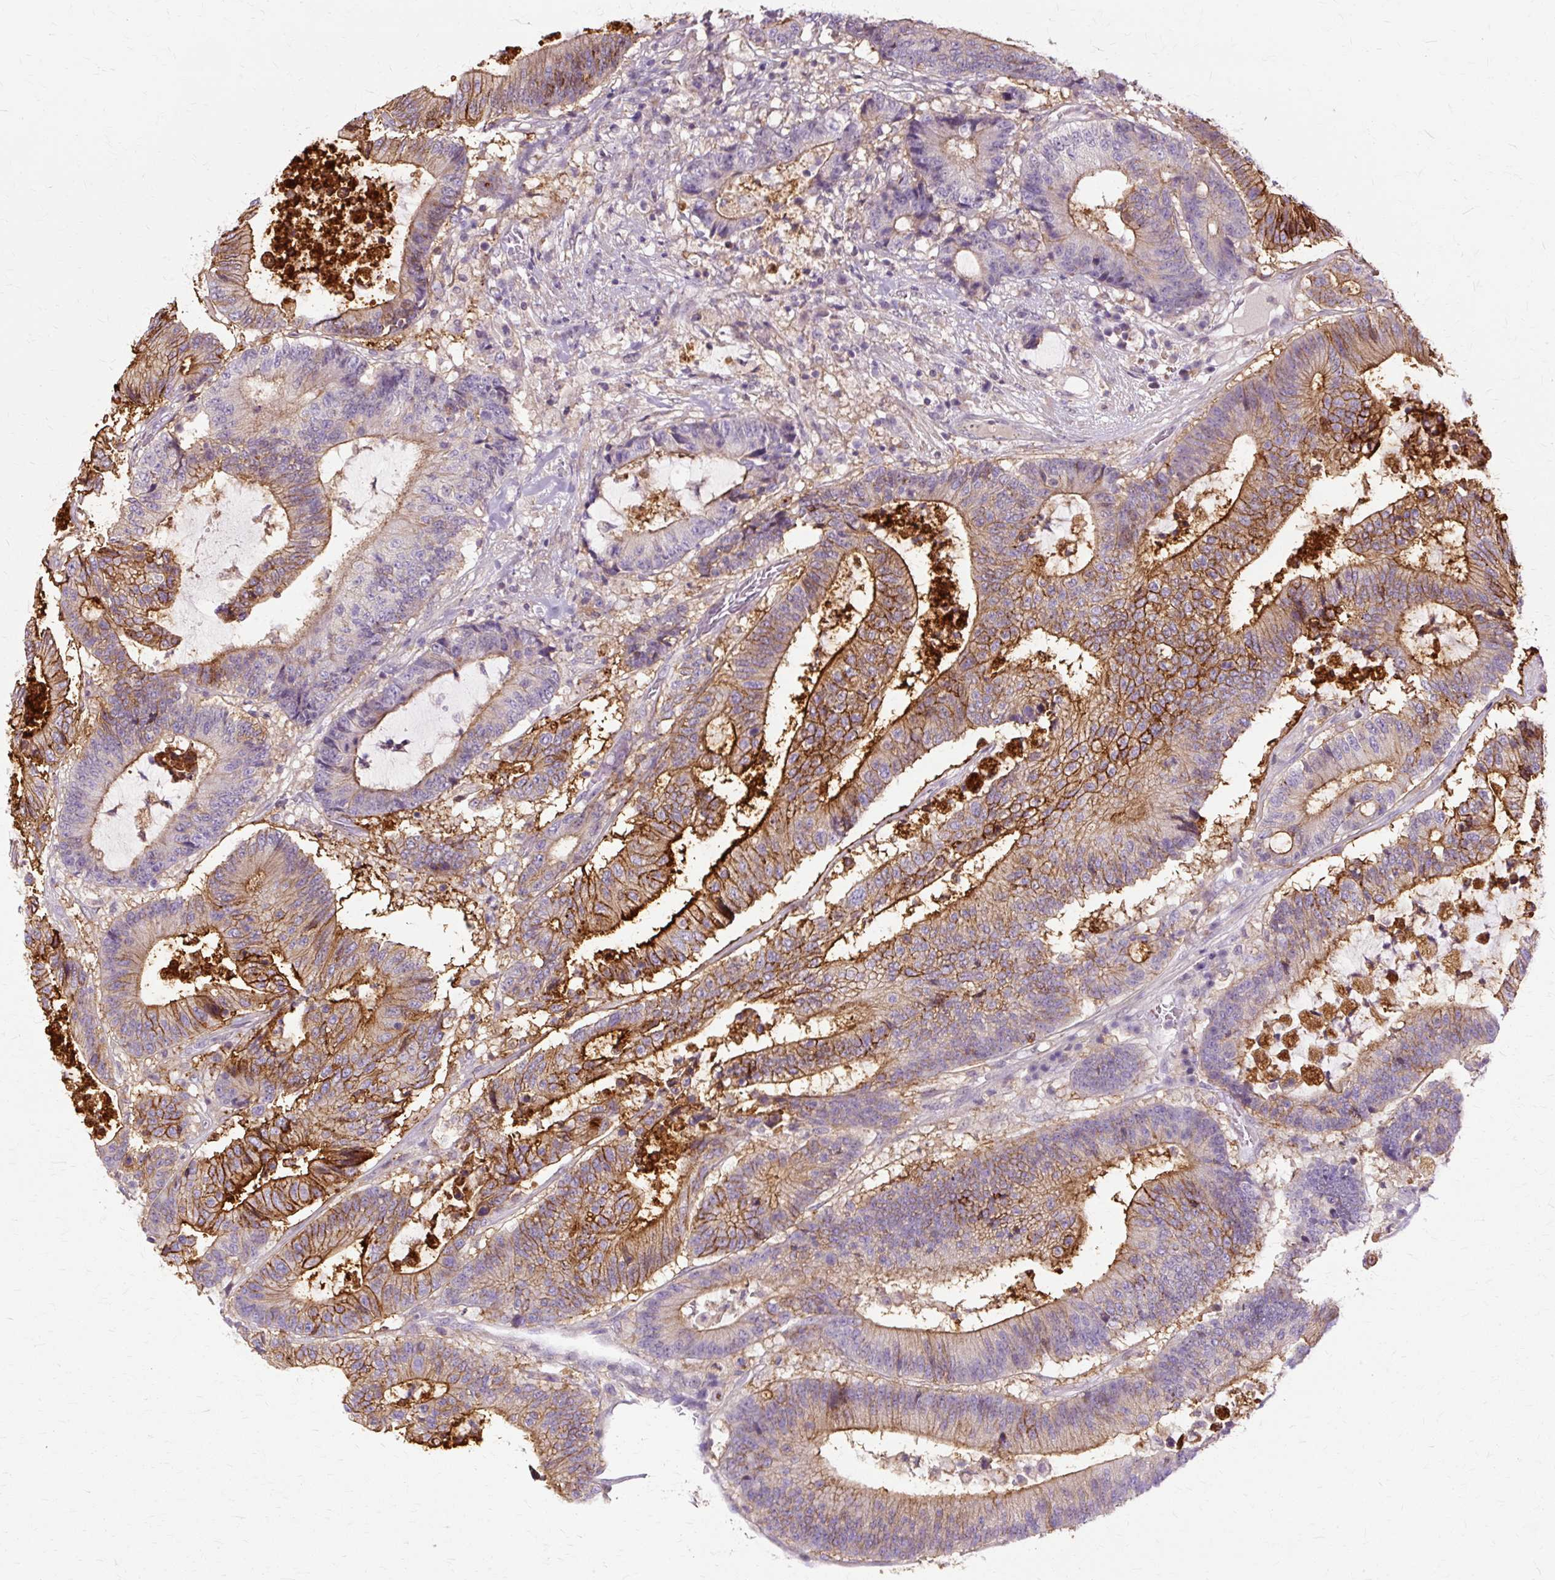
{"staining": {"intensity": "strong", "quantity": "<25%", "location": "cytoplasmic/membranous"}, "tissue": "colorectal cancer", "cell_type": "Tumor cells", "image_type": "cancer", "snomed": [{"axis": "morphology", "description": "Adenocarcinoma, NOS"}, {"axis": "topography", "description": "Colon"}], "caption": "The histopathology image exhibits immunohistochemical staining of colorectal cancer (adenocarcinoma). There is strong cytoplasmic/membranous expression is present in approximately <25% of tumor cells.", "gene": "TSPAN8", "patient": {"sex": "female", "age": 84}}